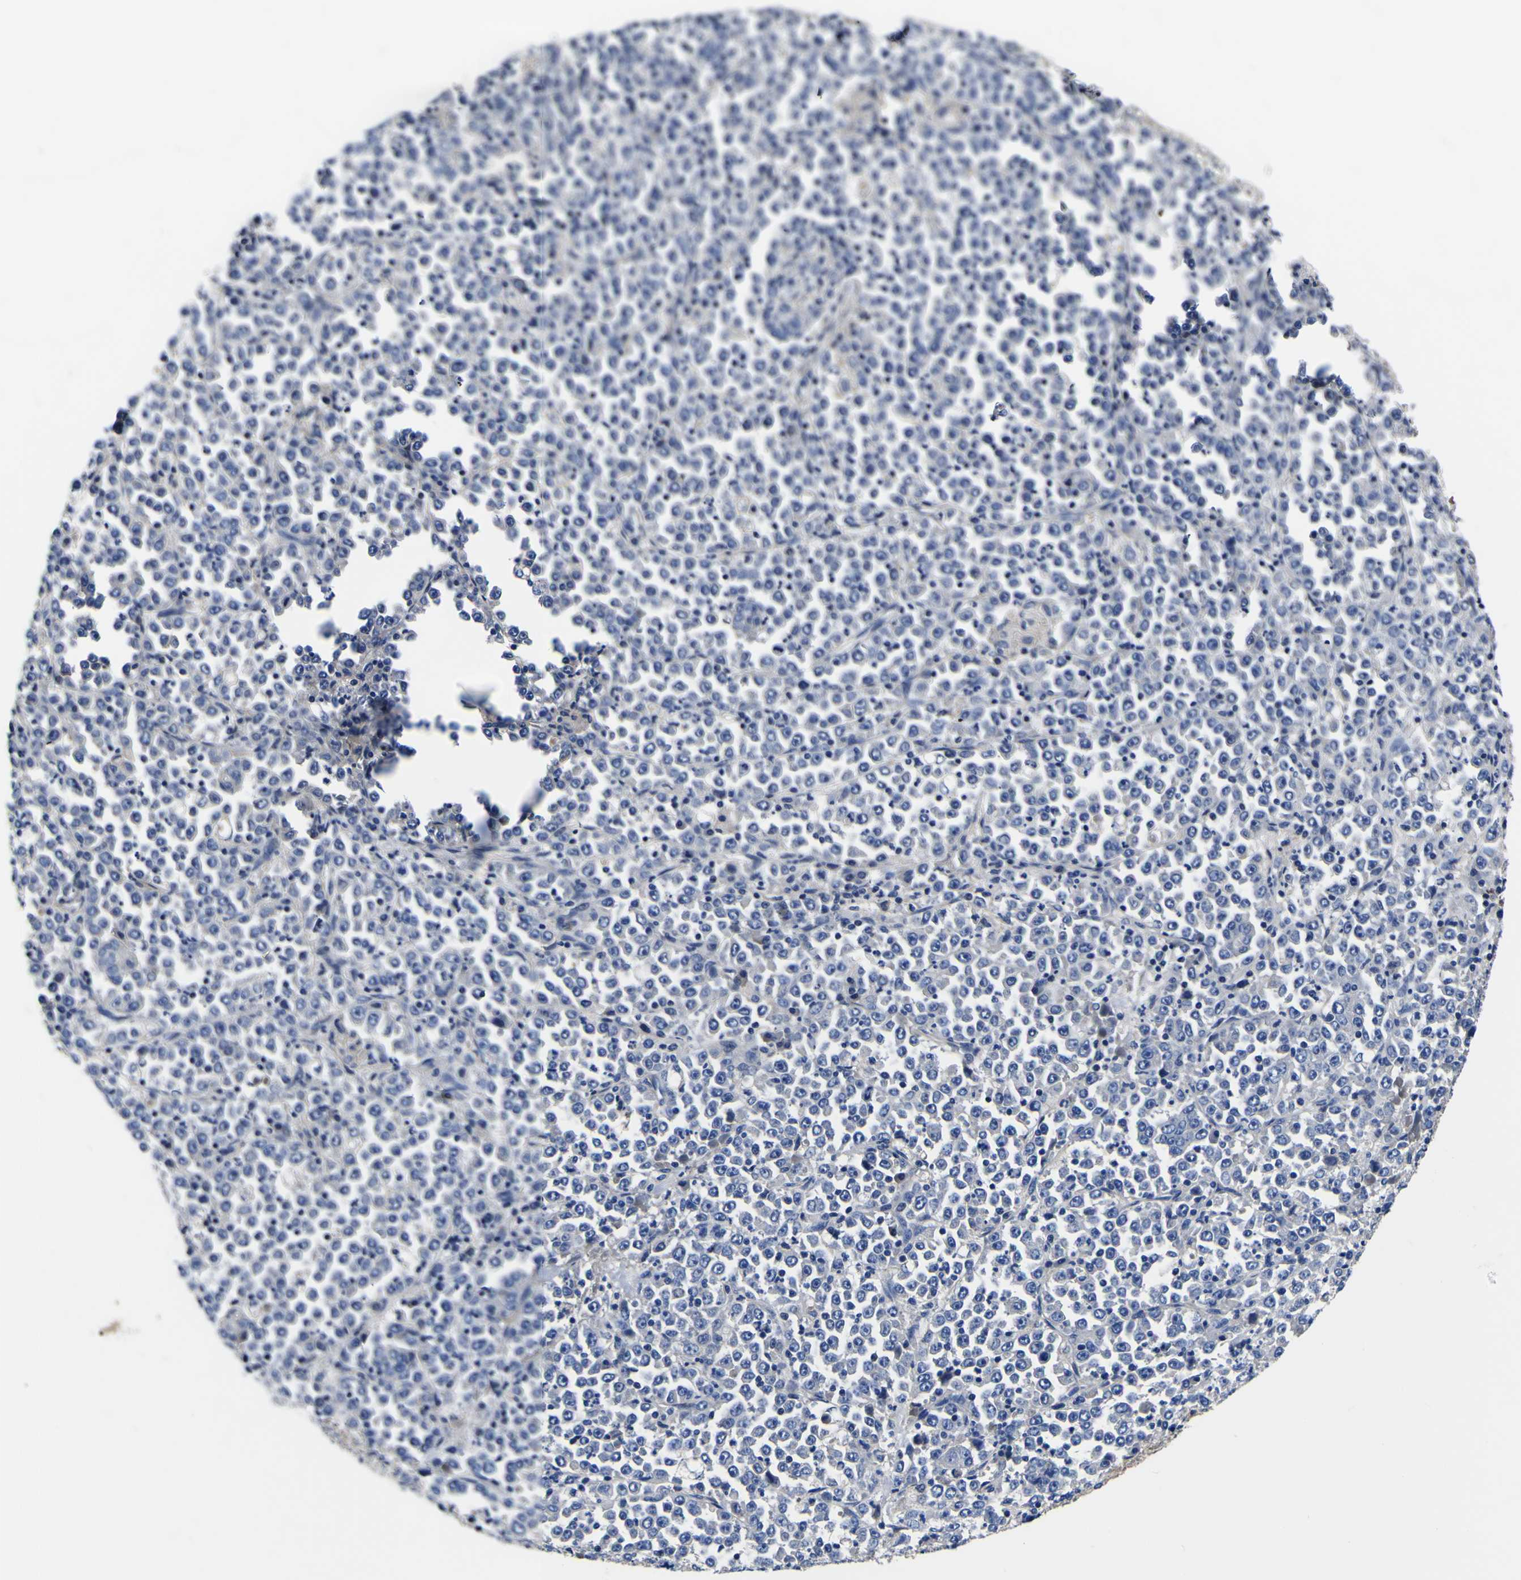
{"staining": {"intensity": "negative", "quantity": "none", "location": "none"}, "tissue": "stomach cancer", "cell_type": "Tumor cells", "image_type": "cancer", "snomed": [{"axis": "morphology", "description": "Normal tissue, NOS"}, {"axis": "morphology", "description": "Adenocarcinoma, NOS"}, {"axis": "topography", "description": "Stomach, upper"}, {"axis": "topography", "description": "Stomach"}], "caption": "Tumor cells show no significant protein staining in stomach adenocarcinoma. (Immunohistochemistry, brightfield microscopy, high magnification).", "gene": "VASN", "patient": {"sex": "male", "age": 59}}